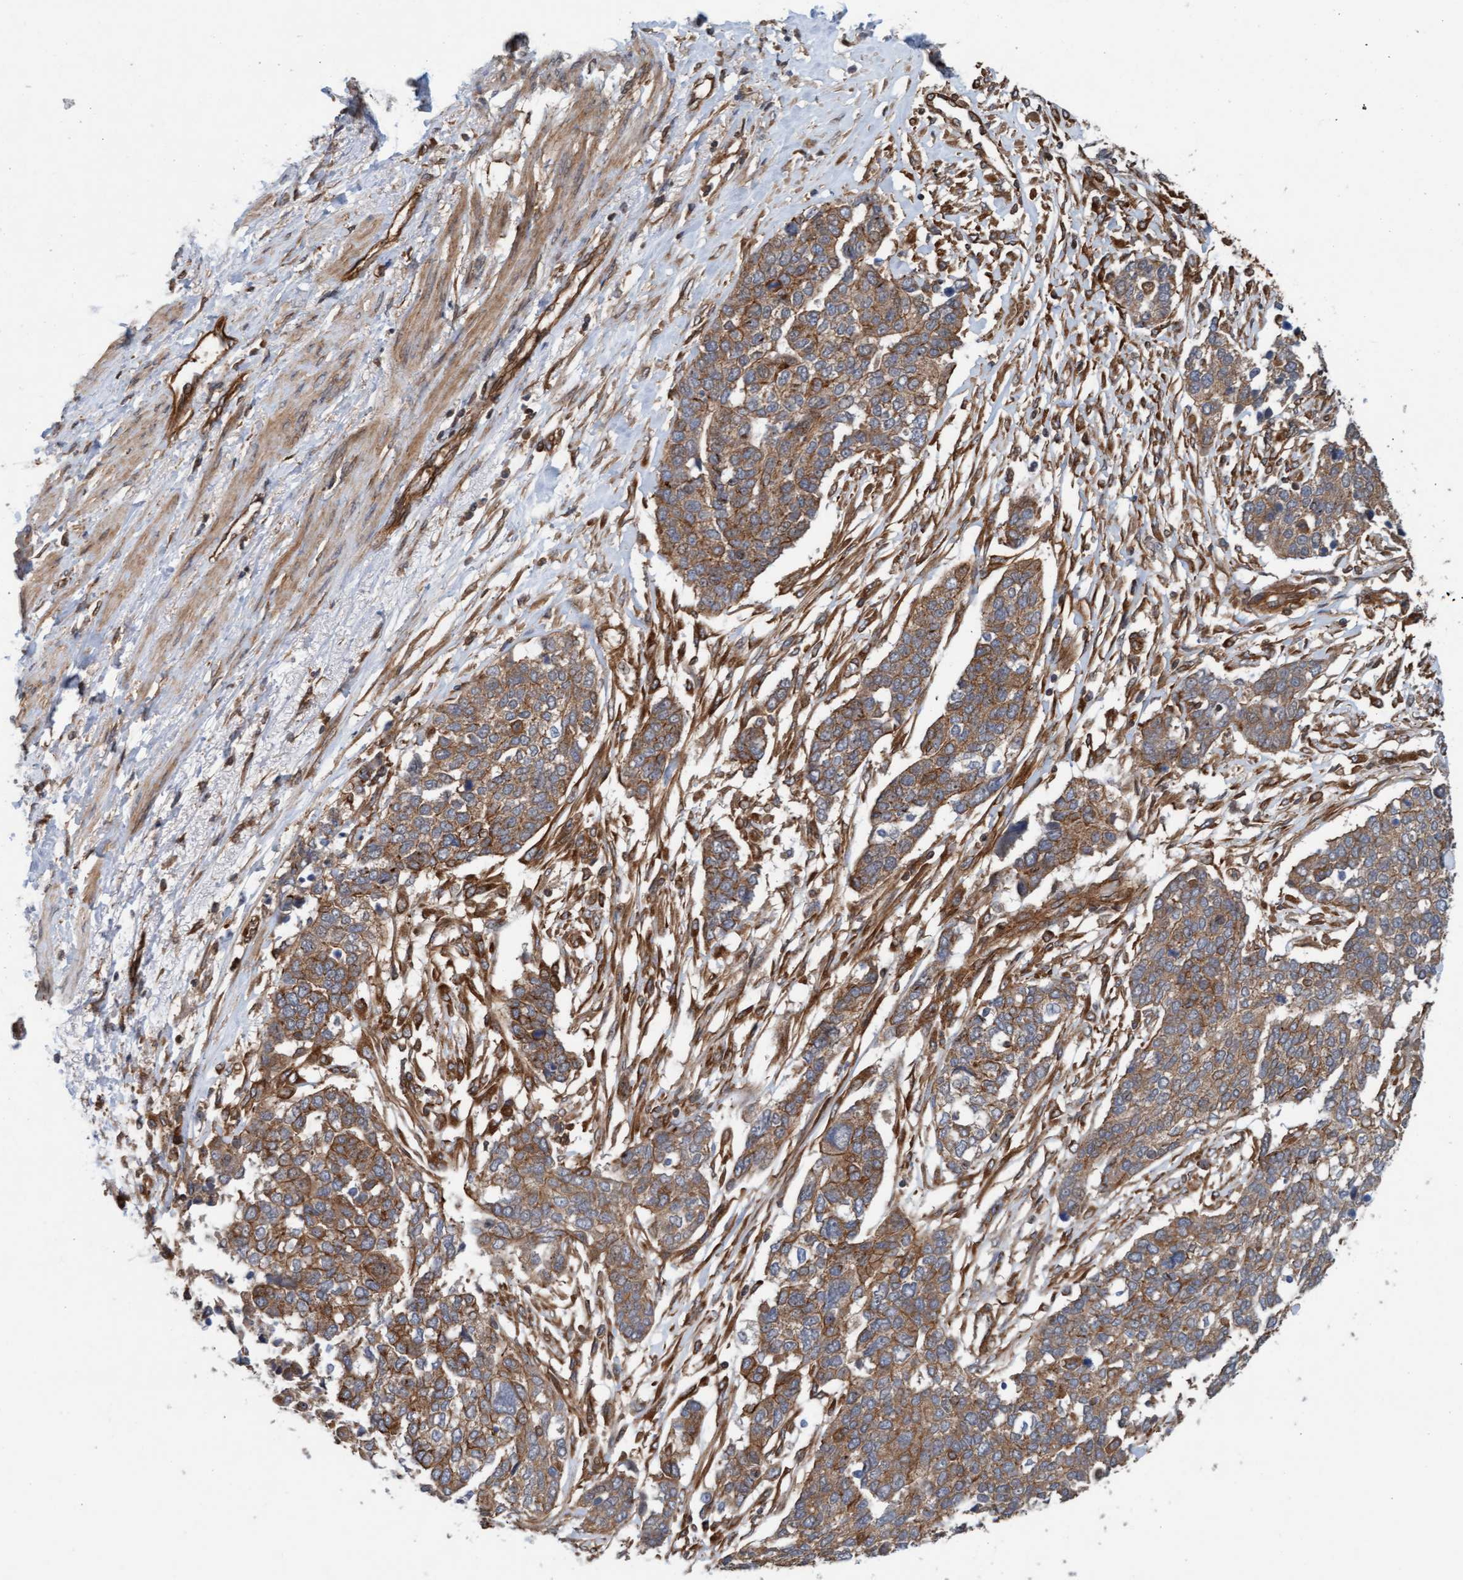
{"staining": {"intensity": "moderate", "quantity": ">75%", "location": "cytoplasmic/membranous"}, "tissue": "ovarian cancer", "cell_type": "Tumor cells", "image_type": "cancer", "snomed": [{"axis": "morphology", "description": "Cystadenocarcinoma, serous, NOS"}, {"axis": "topography", "description": "Ovary"}], "caption": "Immunohistochemistry staining of ovarian serous cystadenocarcinoma, which demonstrates medium levels of moderate cytoplasmic/membranous positivity in approximately >75% of tumor cells indicating moderate cytoplasmic/membranous protein positivity. The staining was performed using DAB (brown) for protein detection and nuclei were counterstained in hematoxylin (blue).", "gene": "ERAL1", "patient": {"sex": "female", "age": 44}}